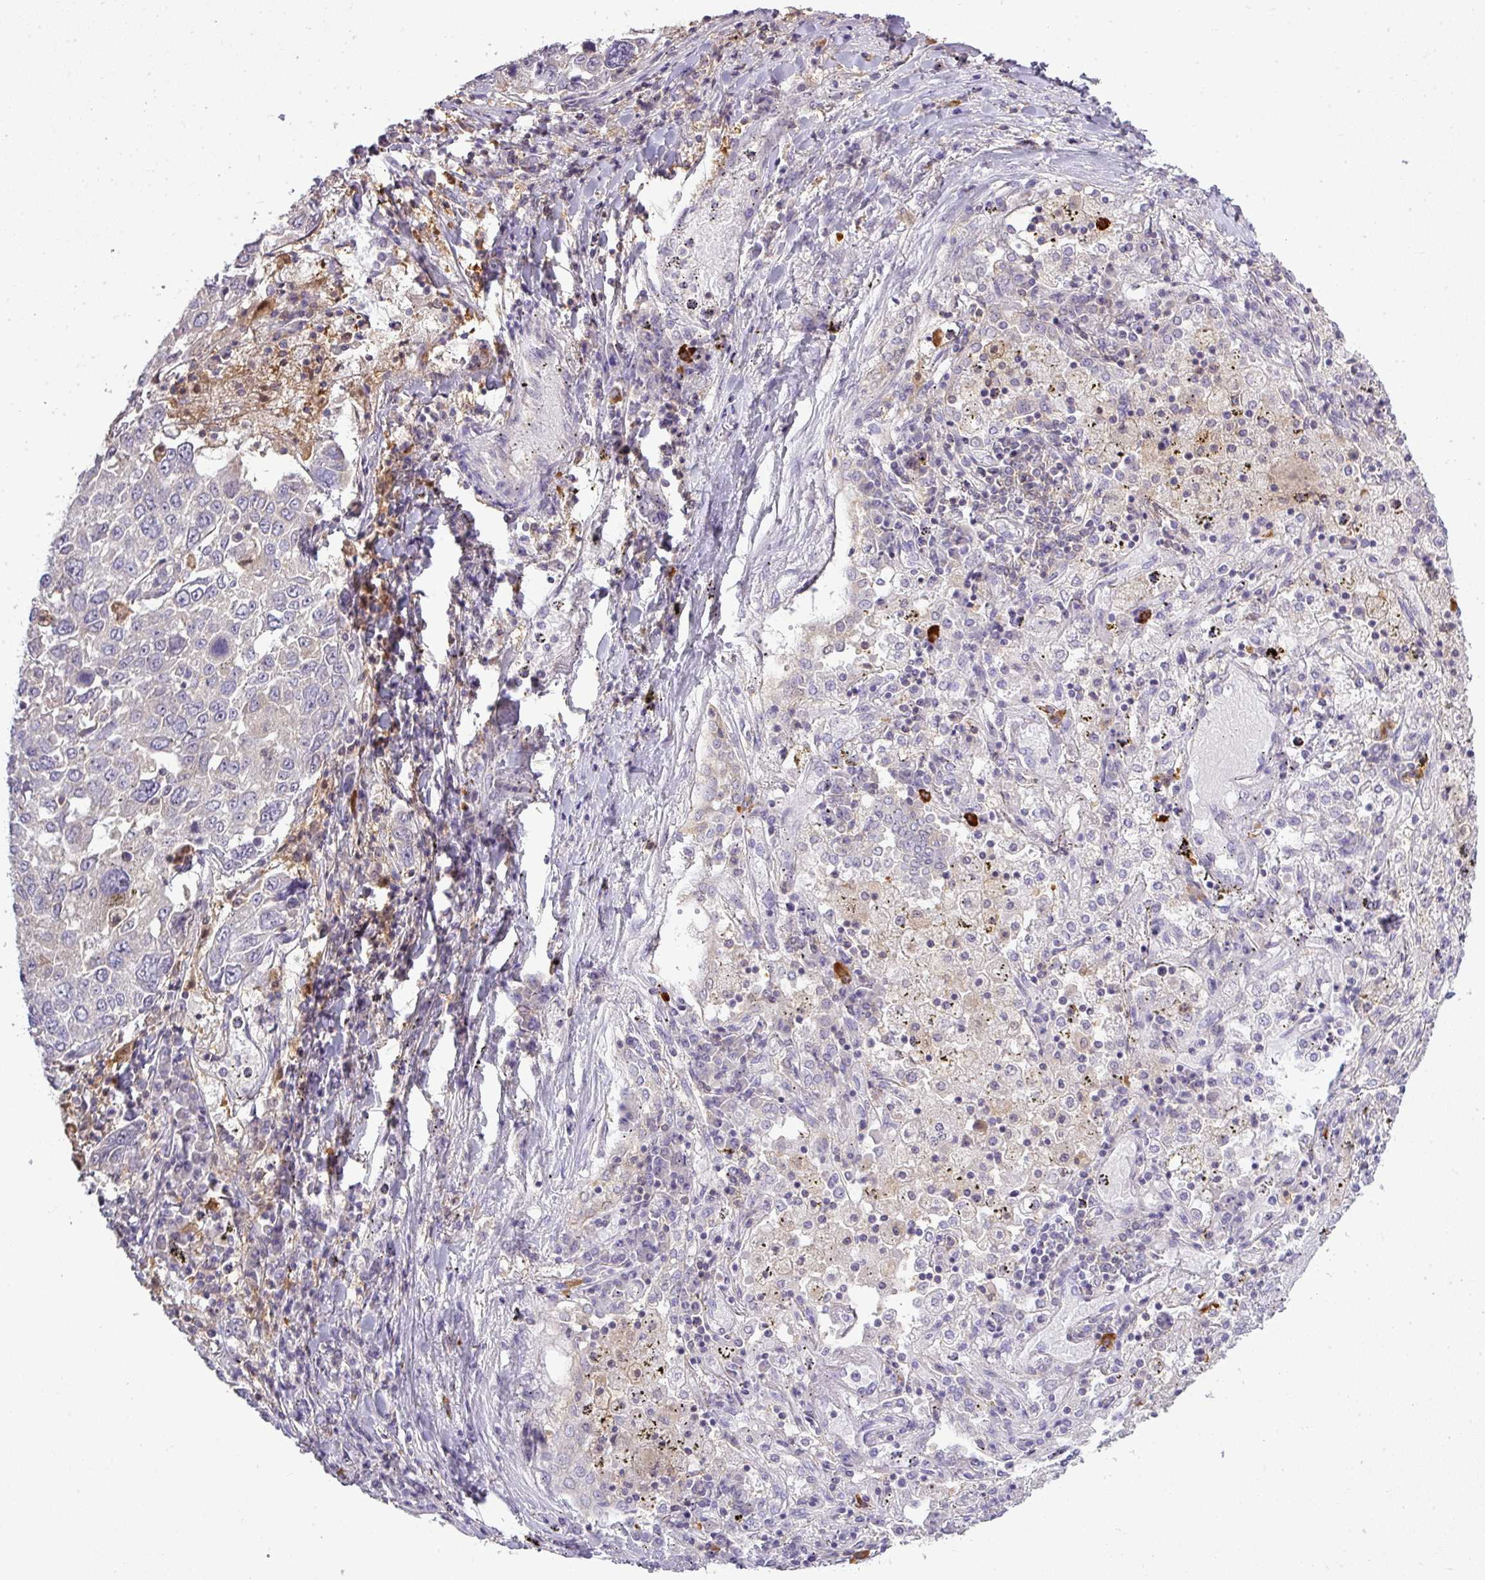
{"staining": {"intensity": "negative", "quantity": "none", "location": "none"}, "tissue": "lung cancer", "cell_type": "Tumor cells", "image_type": "cancer", "snomed": [{"axis": "morphology", "description": "Squamous cell carcinoma, NOS"}, {"axis": "topography", "description": "Lung"}], "caption": "An IHC histopathology image of squamous cell carcinoma (lung) is shown. There is no staining in tumor cells of squamous cell carcinoma (lung).", "gene": "STAT5A", "patient": {"sex": "male", "age": 65}}